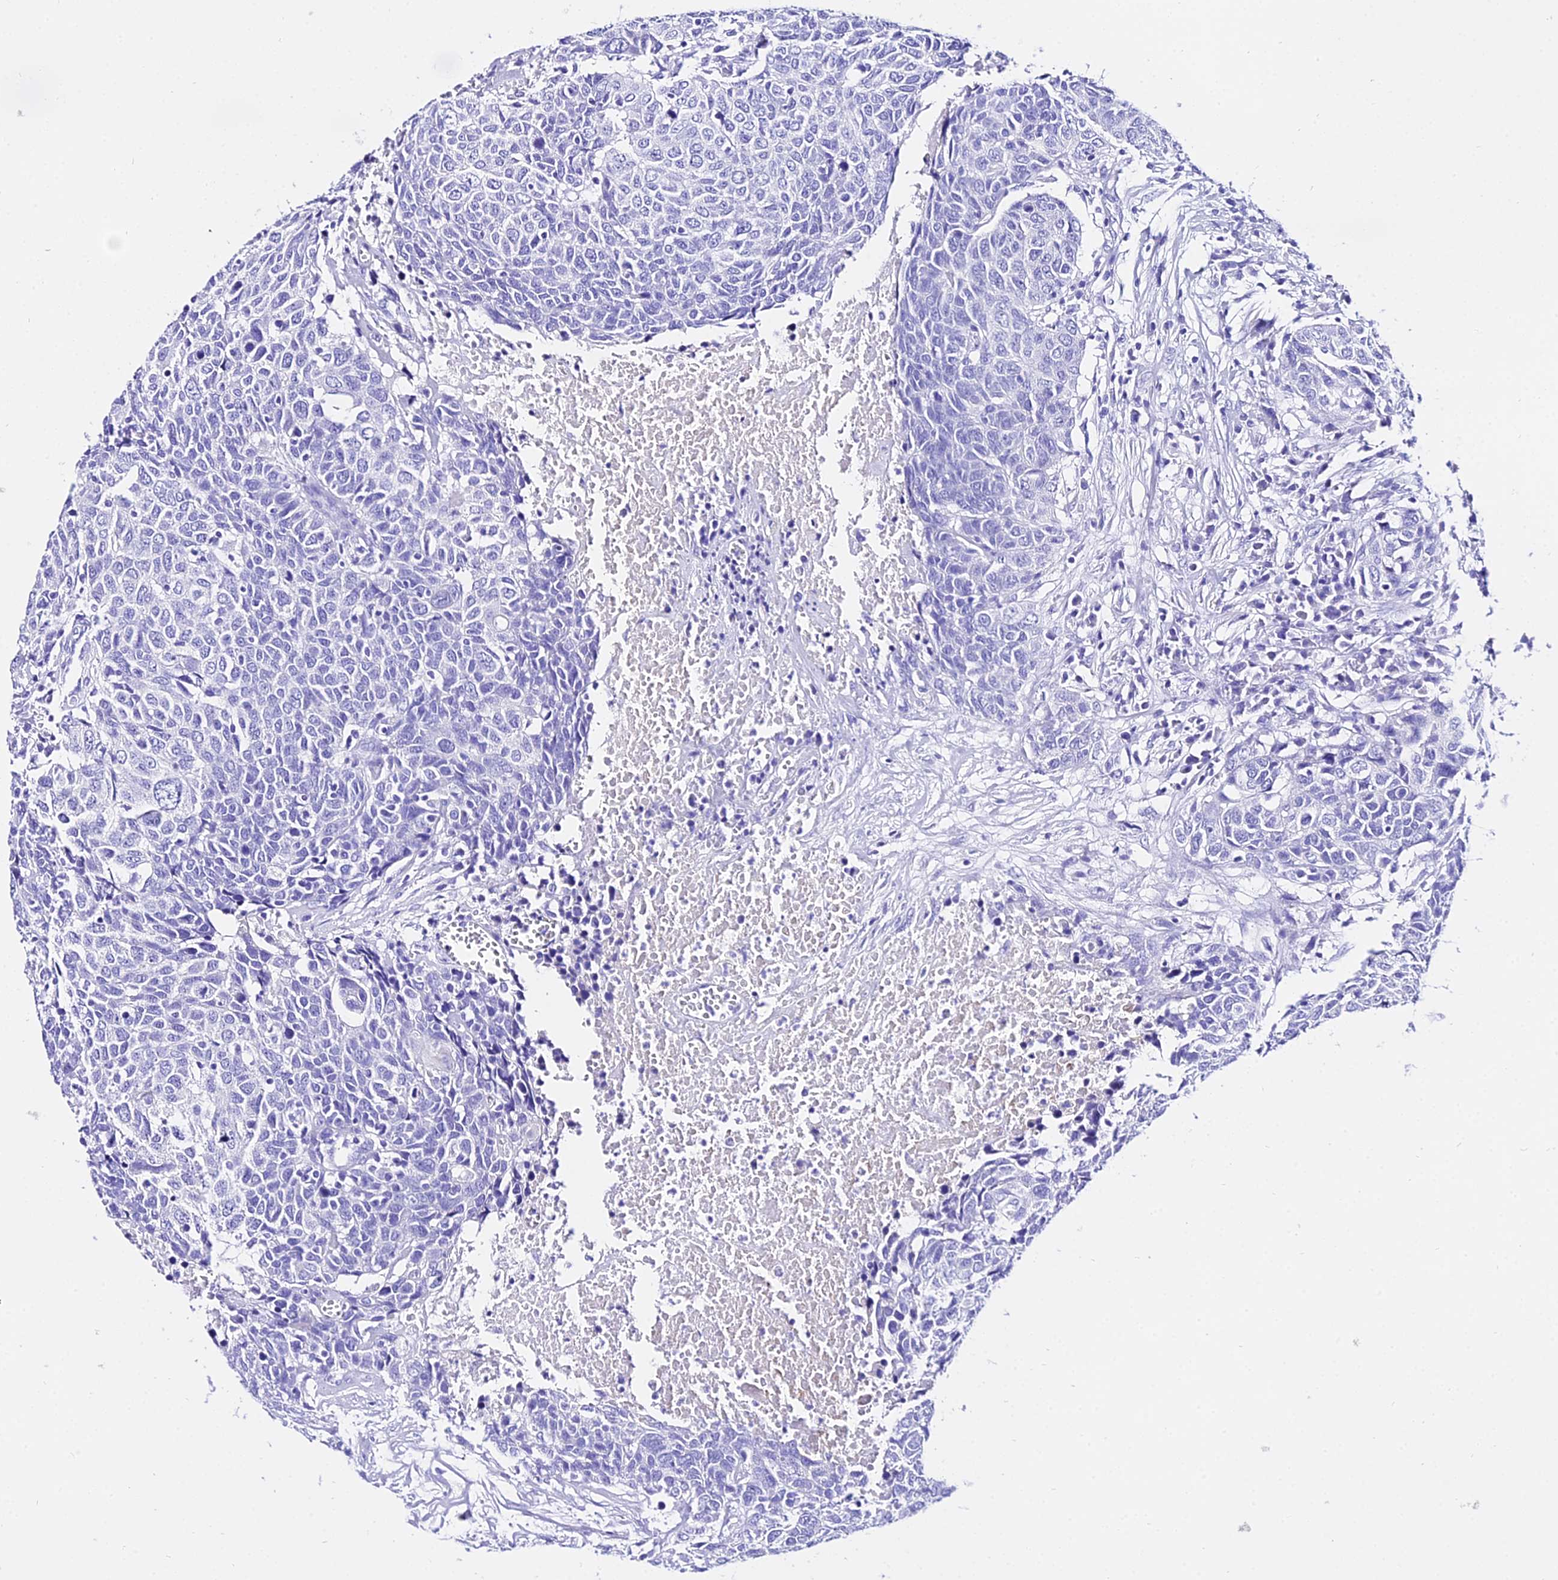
{"staining": {"intensity": "negative", "quantity": "none", "location": "none"}, "tissue": "head and neck cancer", "cell_type": "Tumor cells", "image_type": "cancer", "snomed": [{"axis": "morphology", "description": "Squamous cell carcinoma, NOS"}, {"axis": "topography", "description": "Head-Neck"}], "caption": "Squamous cell carcinoma (head and neck) was stained to show a protein in brown. There is no significant staining in tumor cells.", "gene": "TRMT44", "patient": {"sex": "male", "age": 66}}